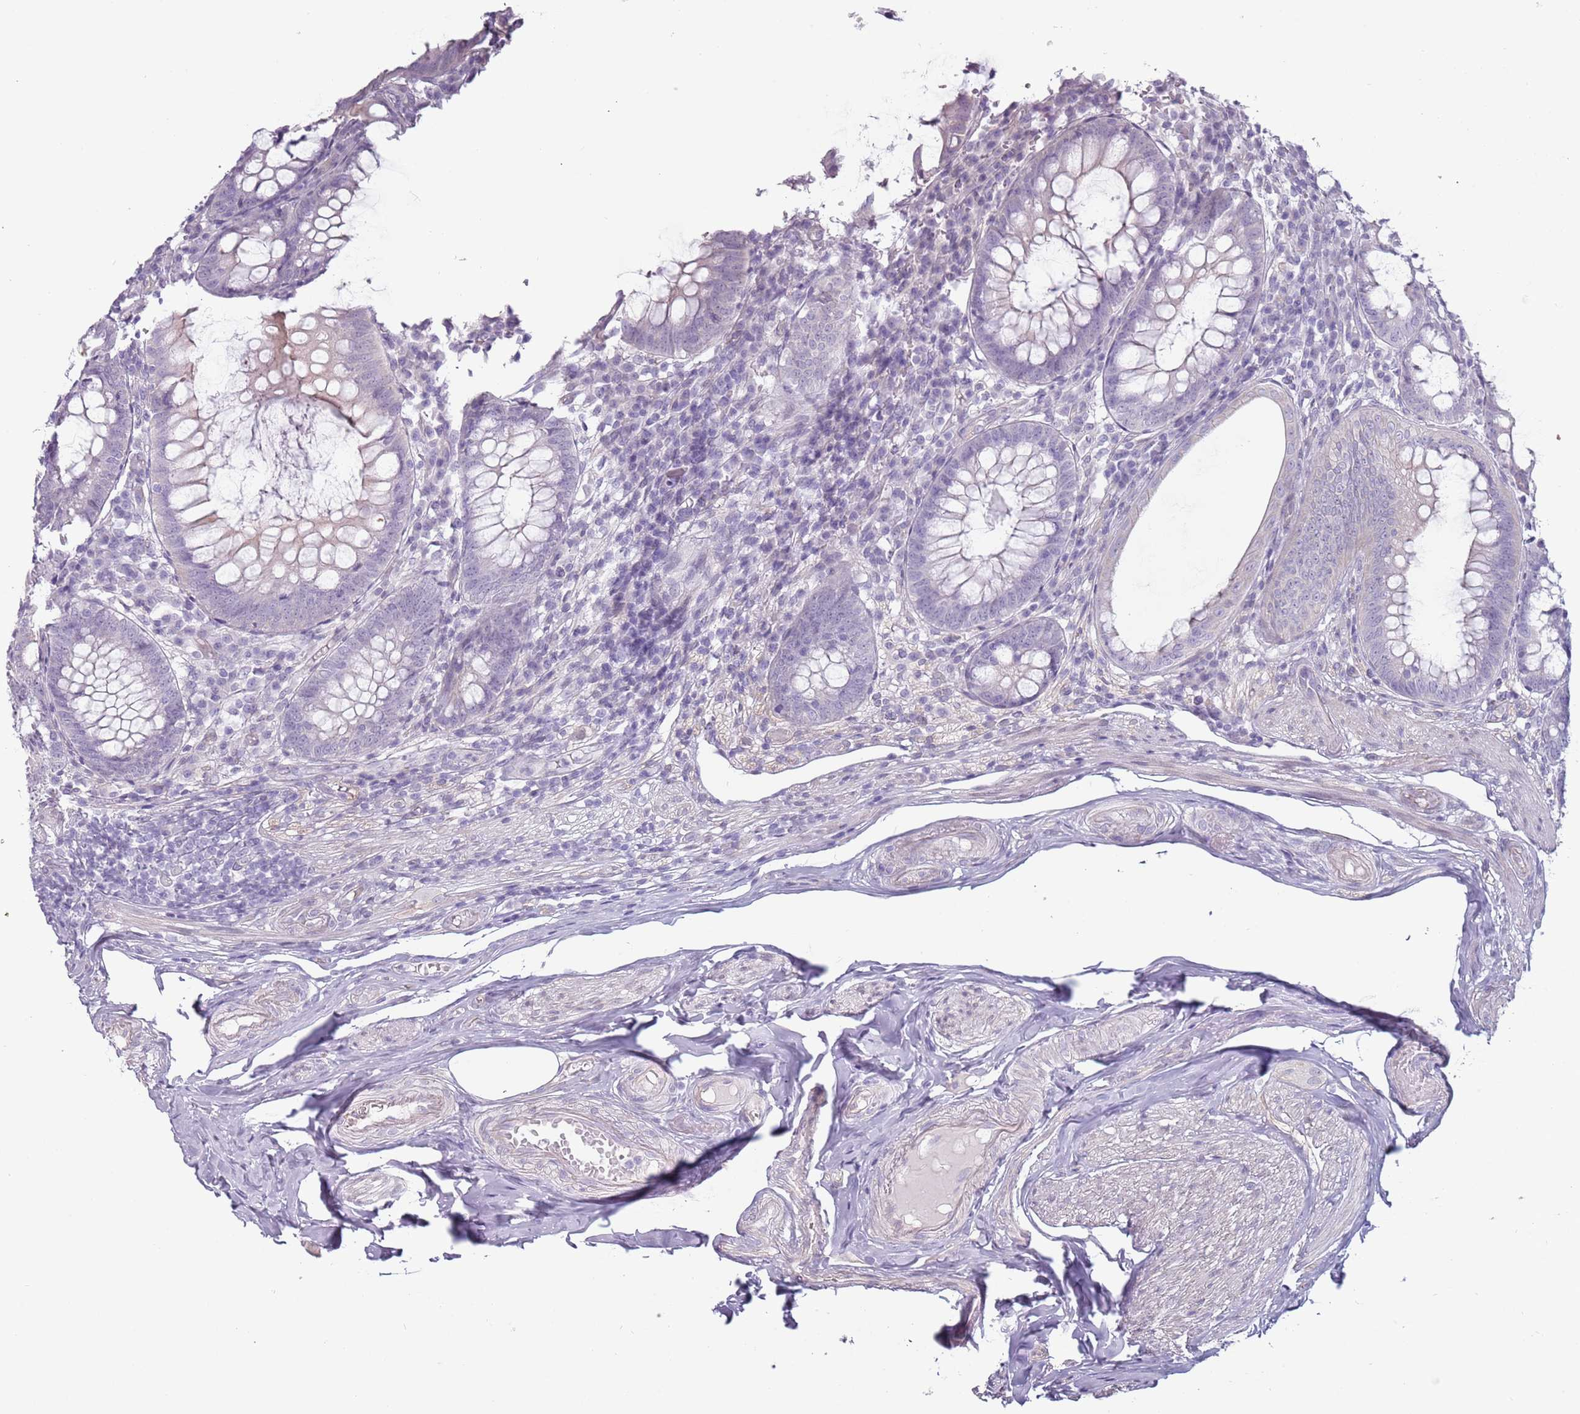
{"staining": {"intensity": "negative", "quantity": "none", "location": "none"}, "tissue": "appendix", "cell_type": "Glandular cells", "image_type": "normal", "snomed": [{"axis": "morphology", "description": "Normal tissue, NOS"}, {"axis": "topography", "description": "Appendix"}], "caption": "Human appendix stained for a protein using IHC reveals no expression in glandular cells.", "gene": "RFX2", "patient": {"sex": "male", "age": 83}}